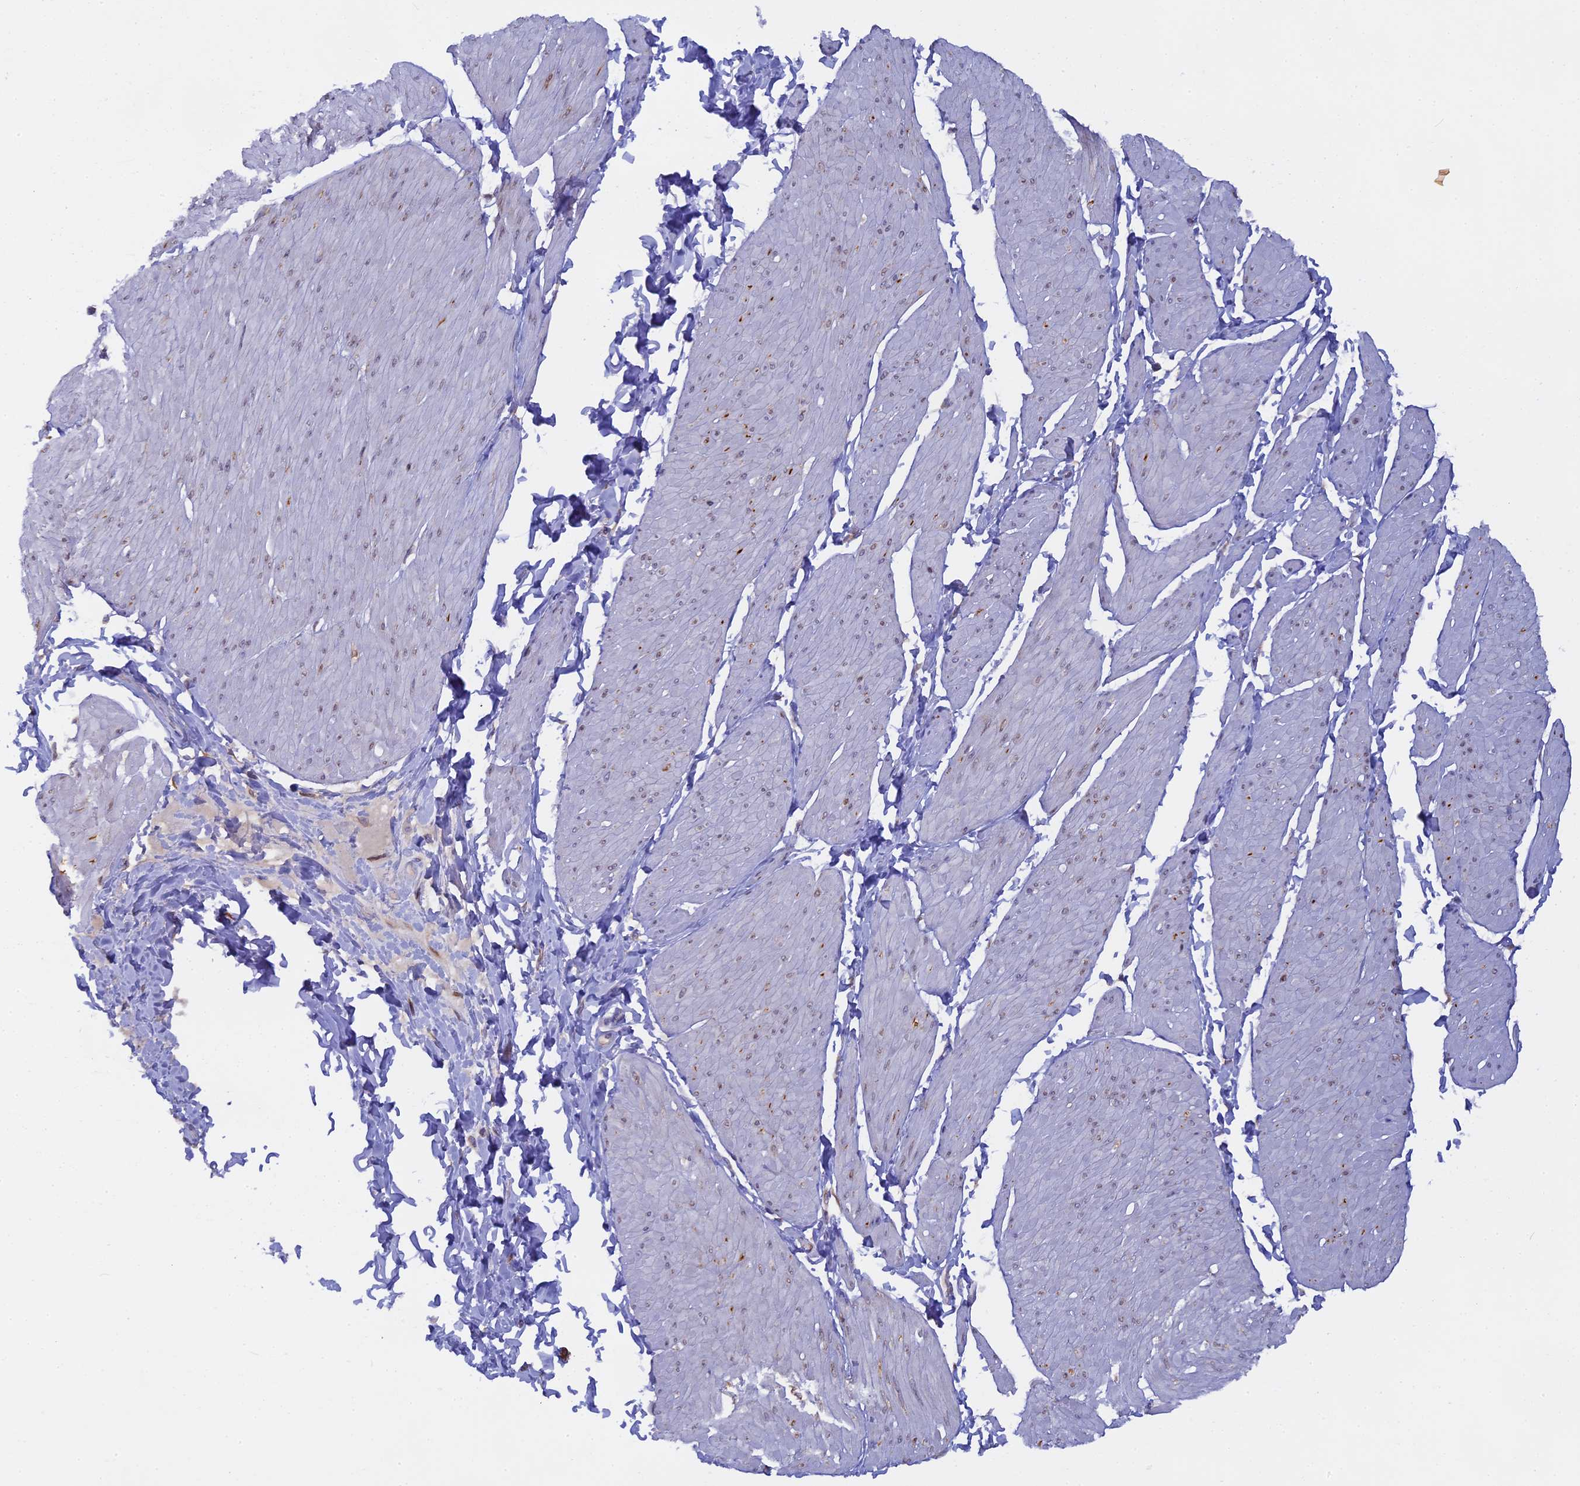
{"staining": {"intensity": "moderate", "quantity": "<25%", "location": "cytoplasmic/membranous"}, "tissue": "smooth muscle", "cell_type": "Smooth muscle cells", "image_type": "normal", "snomed": [{"axis": "morphology", "description": "Urothelial carcinoma, High grade"}, {"axis": "topography", "description": "Urinary bladder"}], "caption": "Unremarkable smooth muscle displays moderate cytoplasmic/membranous staining in approximately <25% of smooth muscle cells The staining was performed using DAB, with brown indicating positive protein expression. Nuclei are stained blue with hematoxylin..", "gene": "TLCD1", "patient": {"sex": "male", "age": 46}}